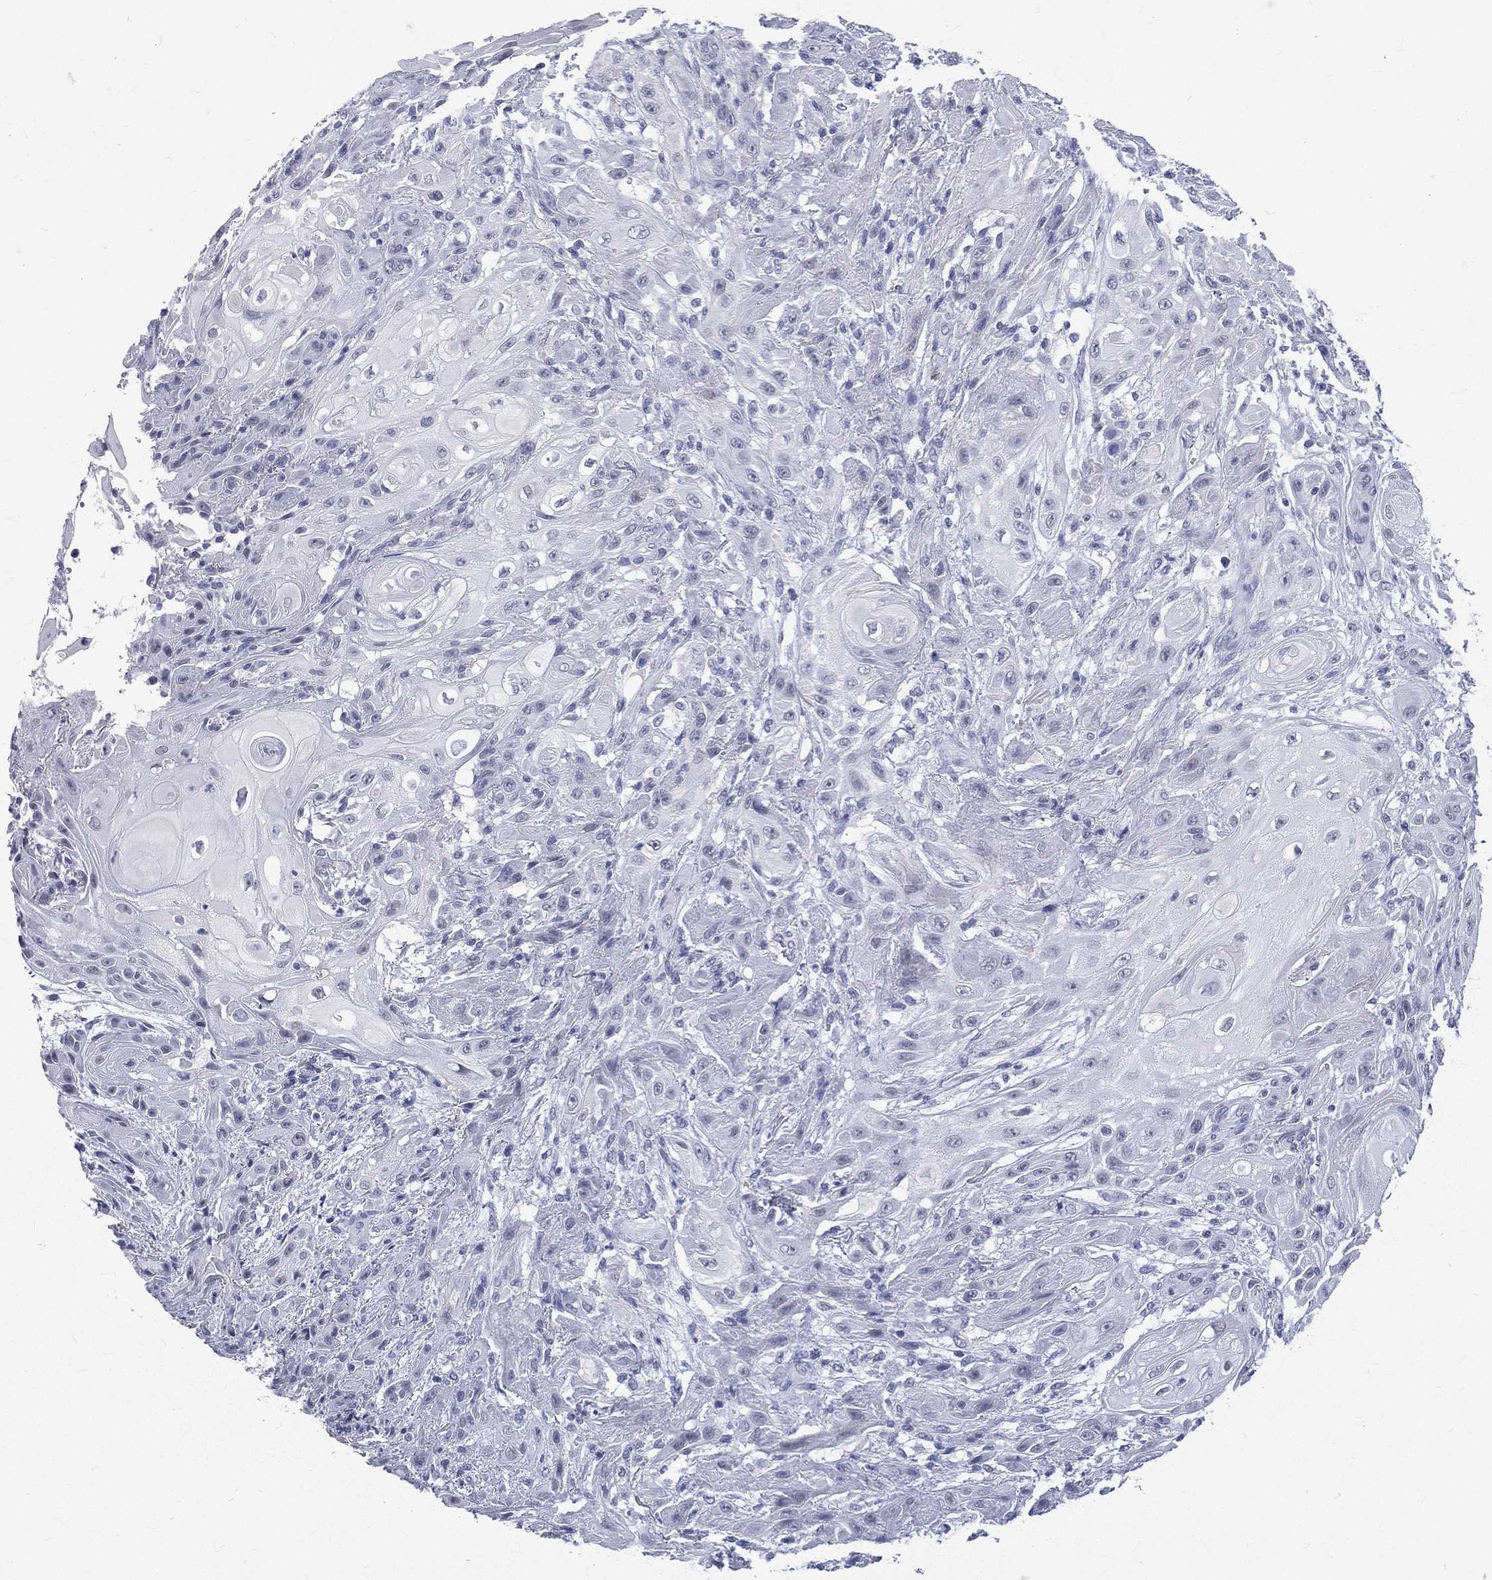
{"staining": {"intensity": "negative", "quantity": "none", "location": "none"}, "tissue": "skin cancer", "cell_type": "Tumor cells", "image_type": "cancer", "snomed": [{"axis": "morphology", "description": "Squamous cell carcinoma, NOS"}, {"axis": "topography", "description": "Skin"}], "caption": "High magnification brightfield microscopy of skin cancer stained with DAB (brown) and counterstained with hematoxylin (blue): tumor cells show no significant positivity.", "gene": "MLLT10", "patient": {"sex": "male", "age": 62}}